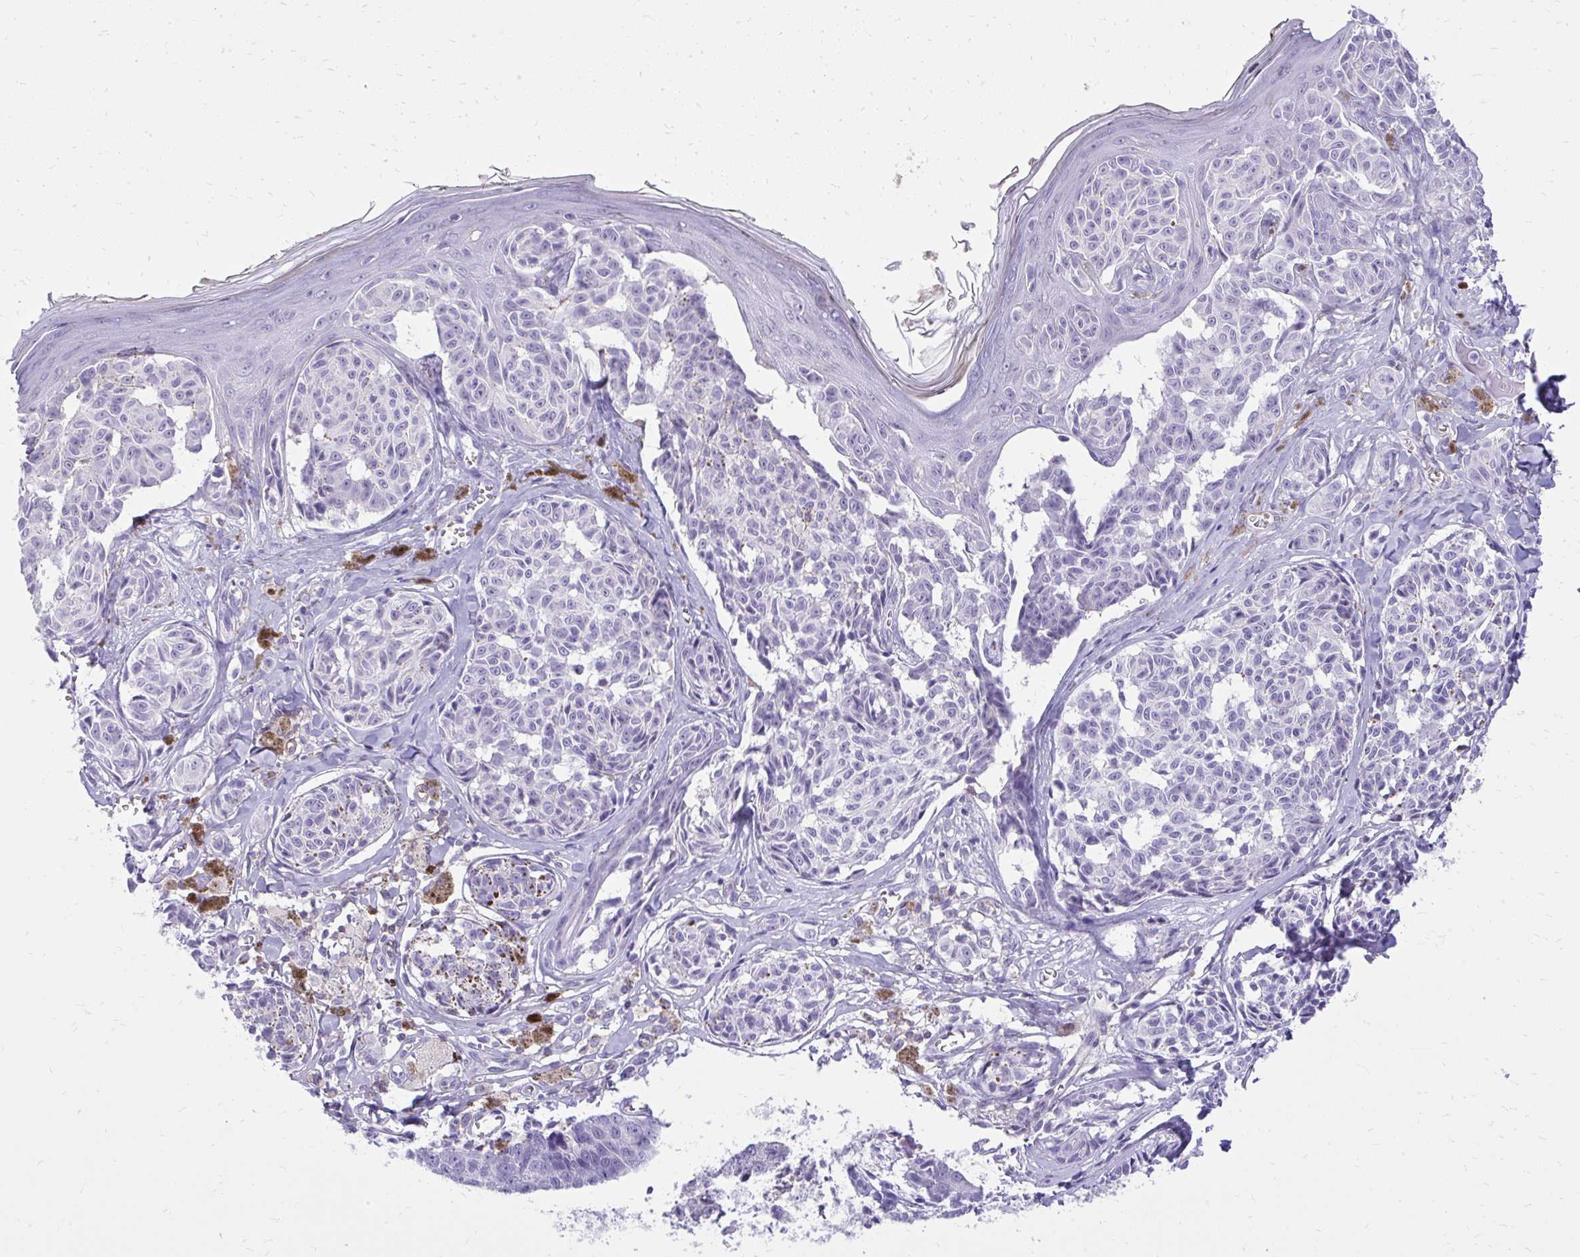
{"staining": {"intensity": "negative", "quantity": "none", "location": "none"}, "tissue": "melanoma", "cell_type": "Tumor cells", "image_type": "cancer", "snomed": [{"axis": "morphology", "description": "Malignant melanoma, NOS"}, {"axis": "topography", "description": "Skin"}], "caption": "Immunohistochemical staining of human melanoma shows no significant positivity in tumor cells.", "gene": "GPRIN3", "patient": {"sex": "female", "age": 43}}